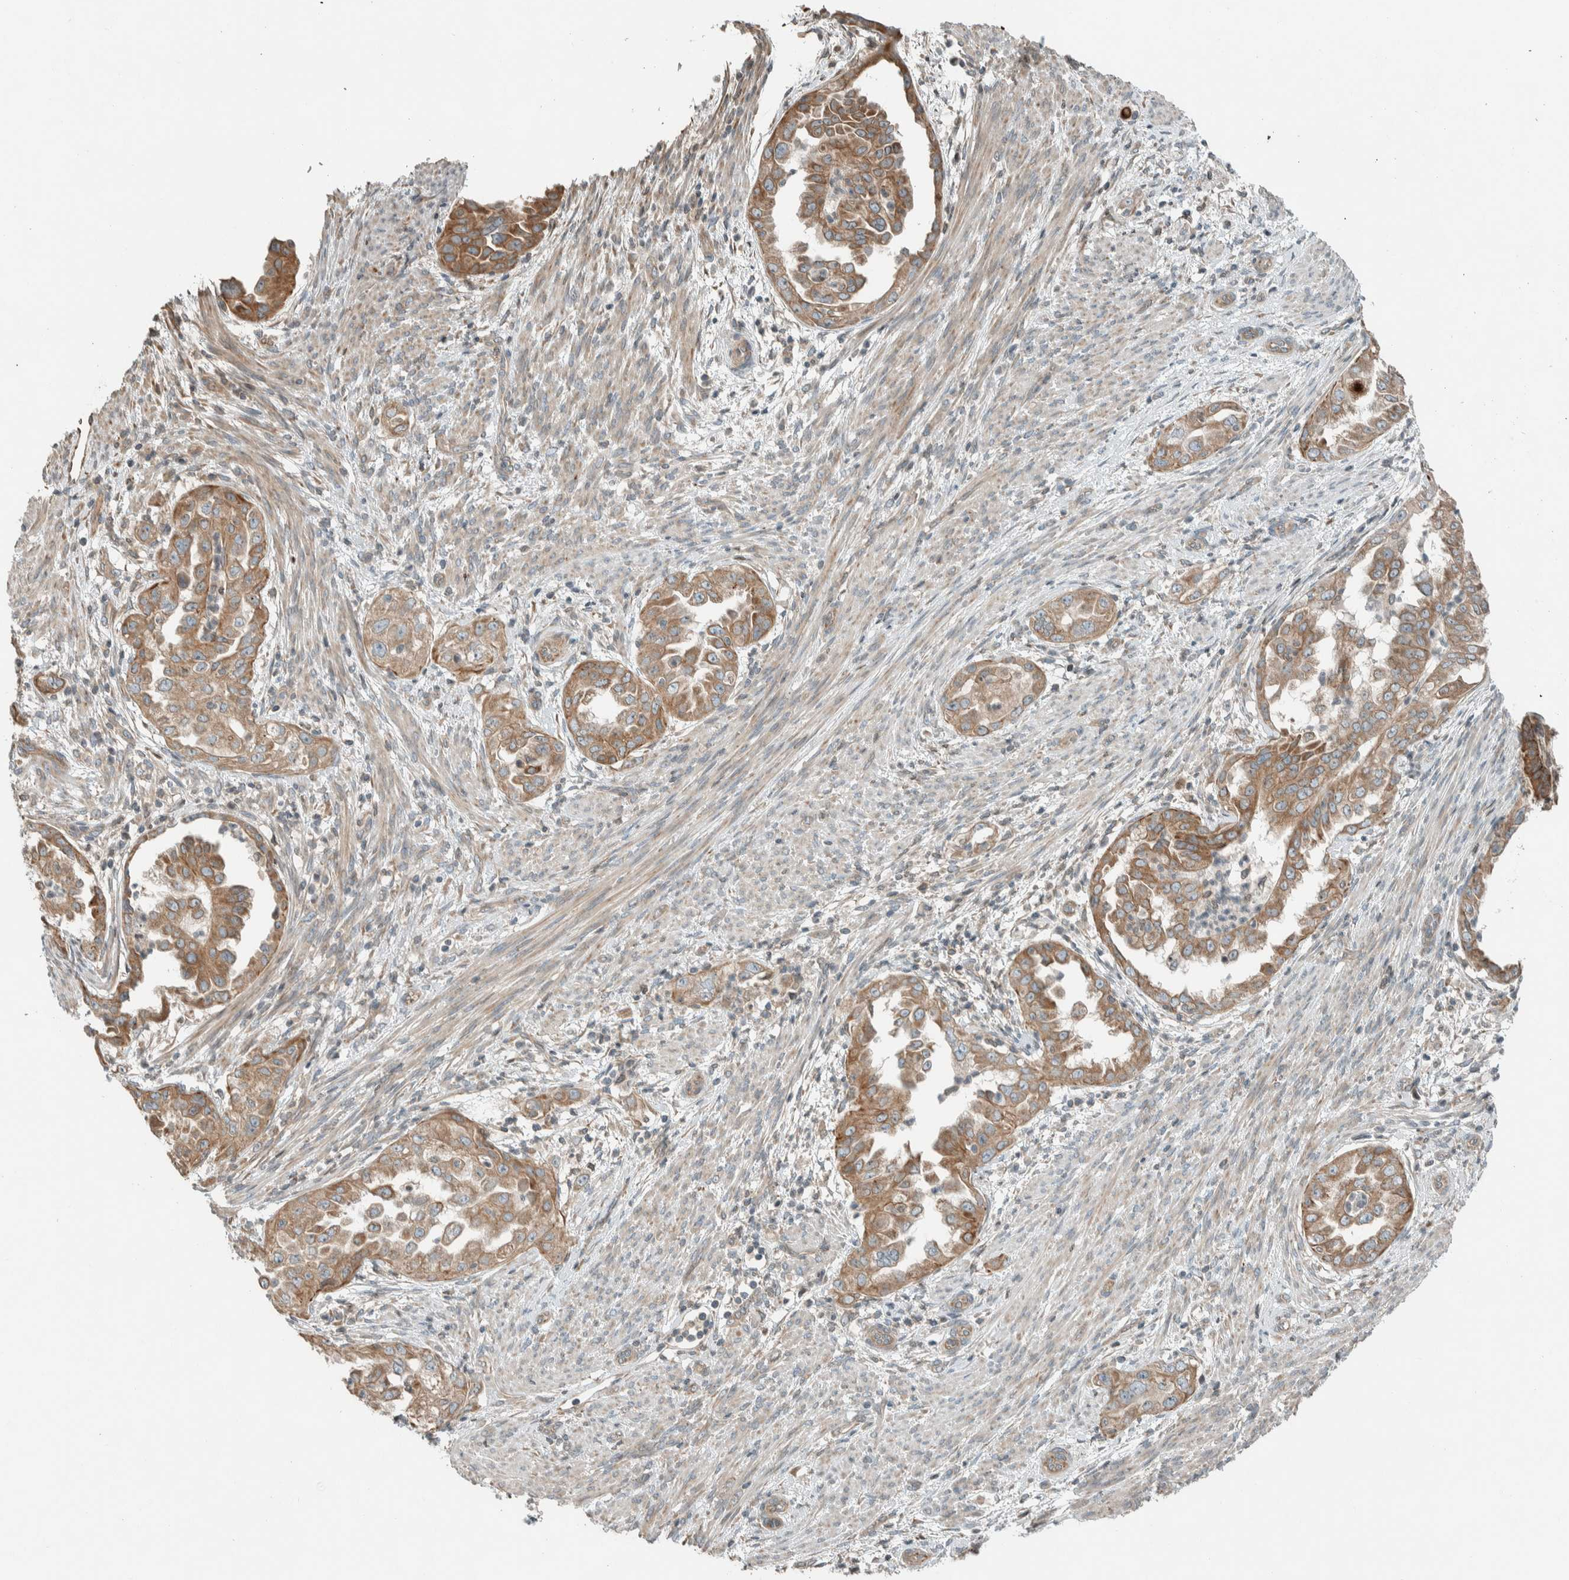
{"staining": {"intensity": "moderate", "quantity": ">75%", "location": "cytoplasmic/membranous"}, "tissue": "endometrial cancer", "cell_type": "Tumor cells", "image_type": "cancer", "snomed": [{"axis": "morphology", "description": "Adenocarcinoma, NOS"}, {"axis": "topography", "description": "Endometrium"}], "caption": "Human adenocarcinoma (endometrial) stained with a protein marker displays moderate staining in tumor cells.", "gene": "SEL1L", "patient": {"sex": "female", "age": 85}}